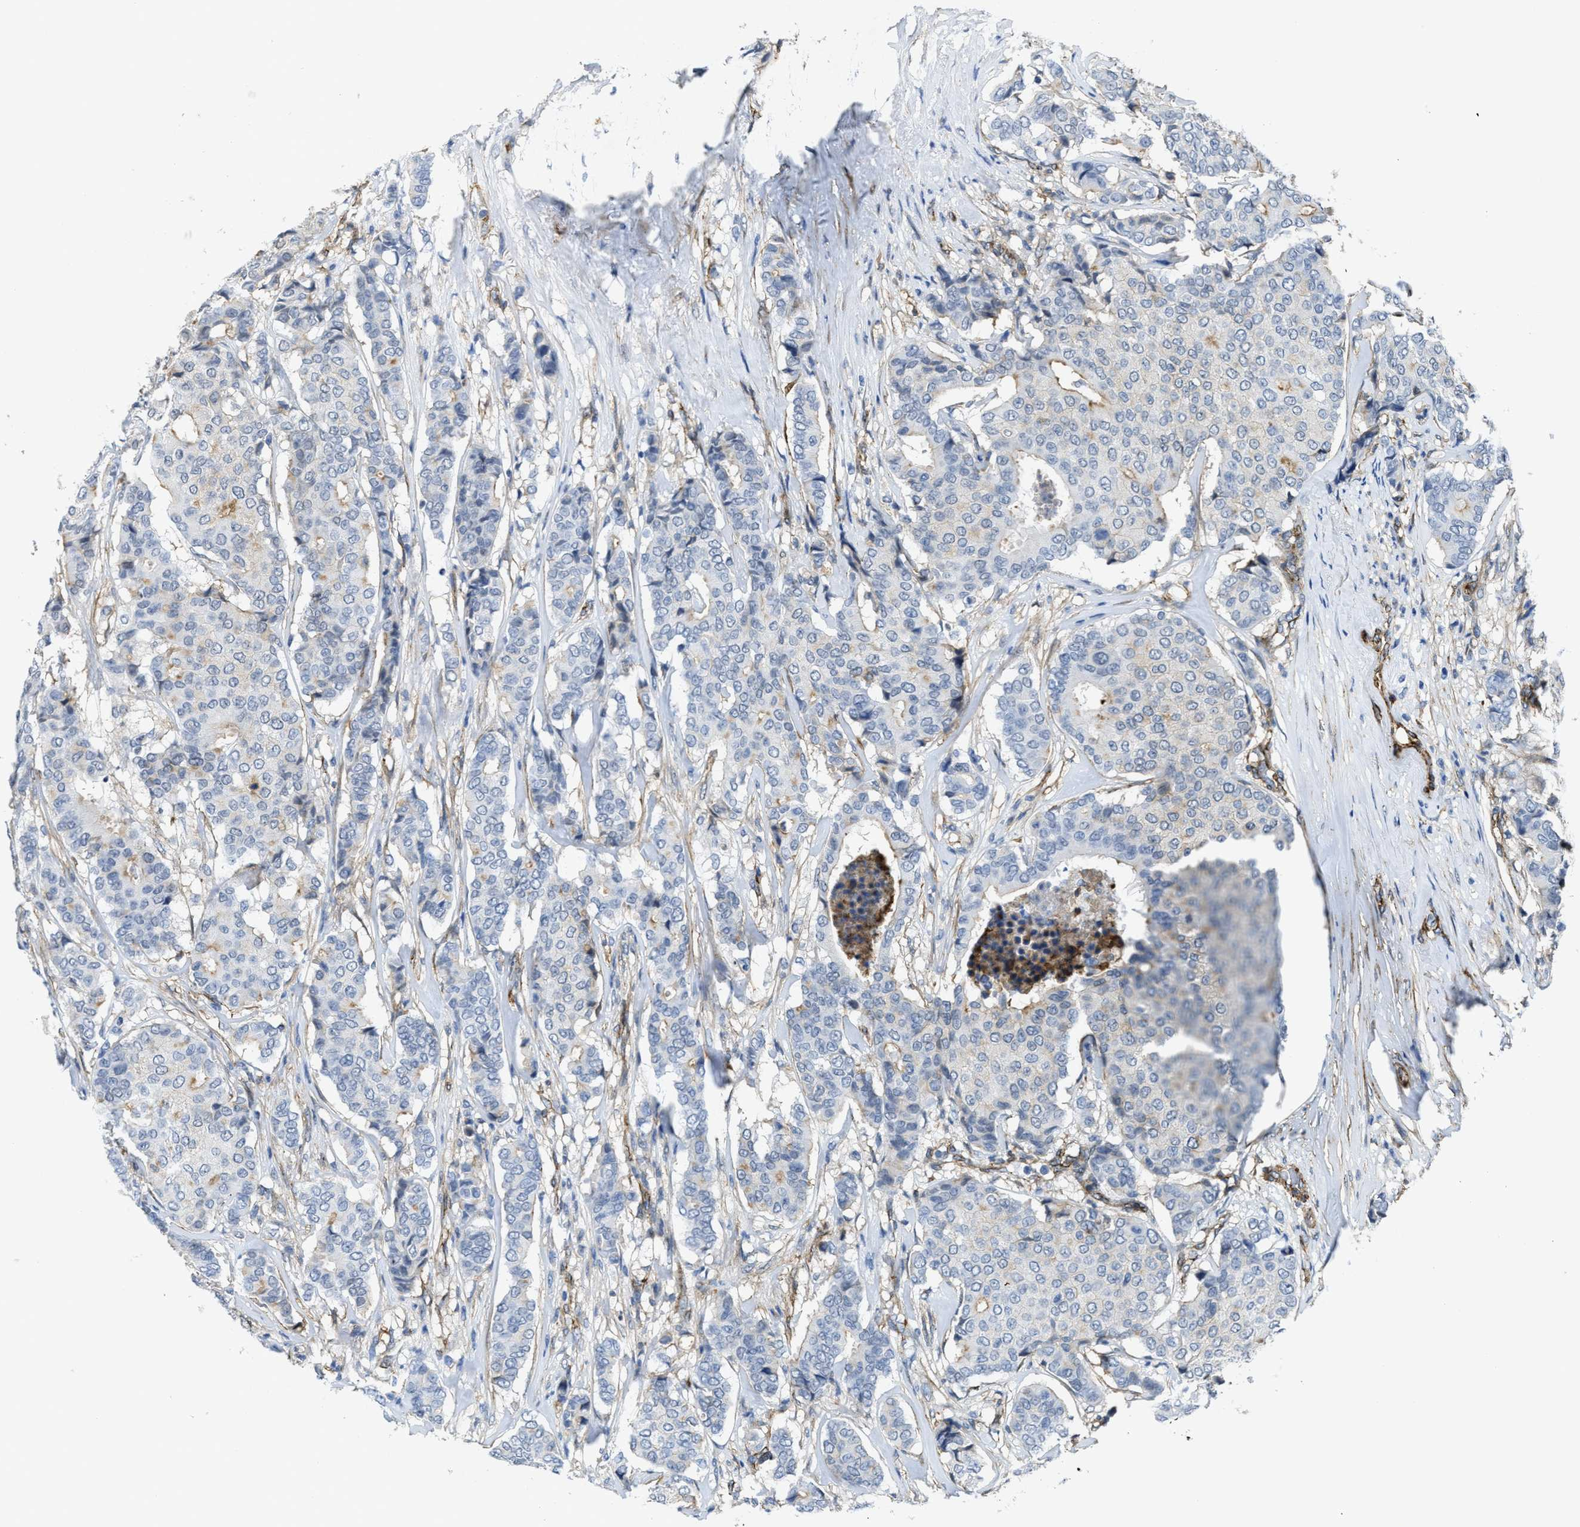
{"staining": {"intensity": "negative", "quantity": "none", "location": "none"}, "tissue": "breast cancer", "cell_type": "Tumor cells", "image_type": "cancer", "snomed": [{"axis": "morphology", "description": "Duct carcinoma"}, {"axis": "topography", "description": "Breast"}], "caption": "This image is of infiltrating ductal carcinoma (breast) stained with immunohistochemistry (IHC) to label a protein in brown with the nuclei are counter-stained blue. There is no positivity in tumor cells. (DAB (3,3'-diaminobenzidine) immunohistochemistry (IHC), high magnification).", "gene": "NAB1", "patient": {"sex": "female", "age": 75}}